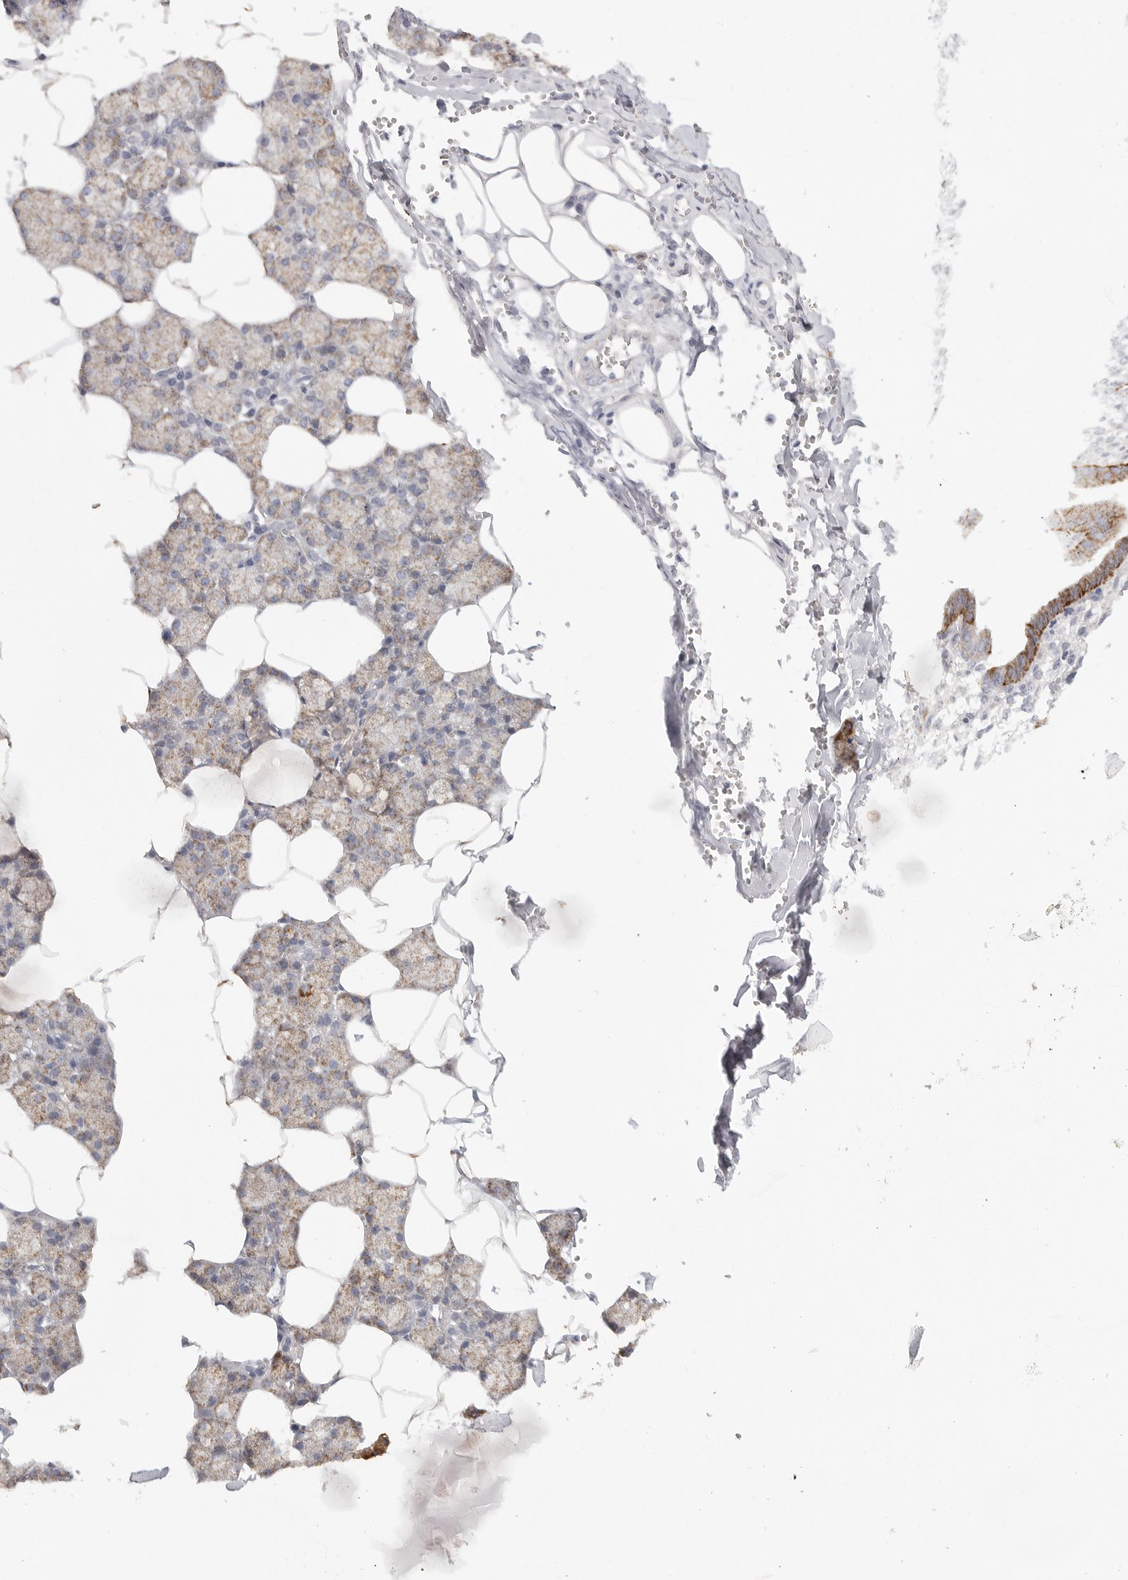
{"staining": {"intensity": "strong", "quantity": "<25%", "location": "cytoplasmic/membranous"}, "tissue": "salivary gland", "cell_type": "Glandular cells", "image_type": "normal", "snomed": [{"axis": "morphology", "description": "Normal tissue, NOS"}, {"axis": "topography", "description": "Salivary gland"}], "caption": "The immunohistochemical stain highlights strong cytoplasmic/membranous positivity in glandular cells of unremarkable salivary gland. (Stains: DAB (3,3'-diaminobenzidine) in brown, nuclei in blue, Microscopy: brightfield microscopy at high magnification).", "gene": "ELP3", "patient": {"sex": "male", "age": 62}}